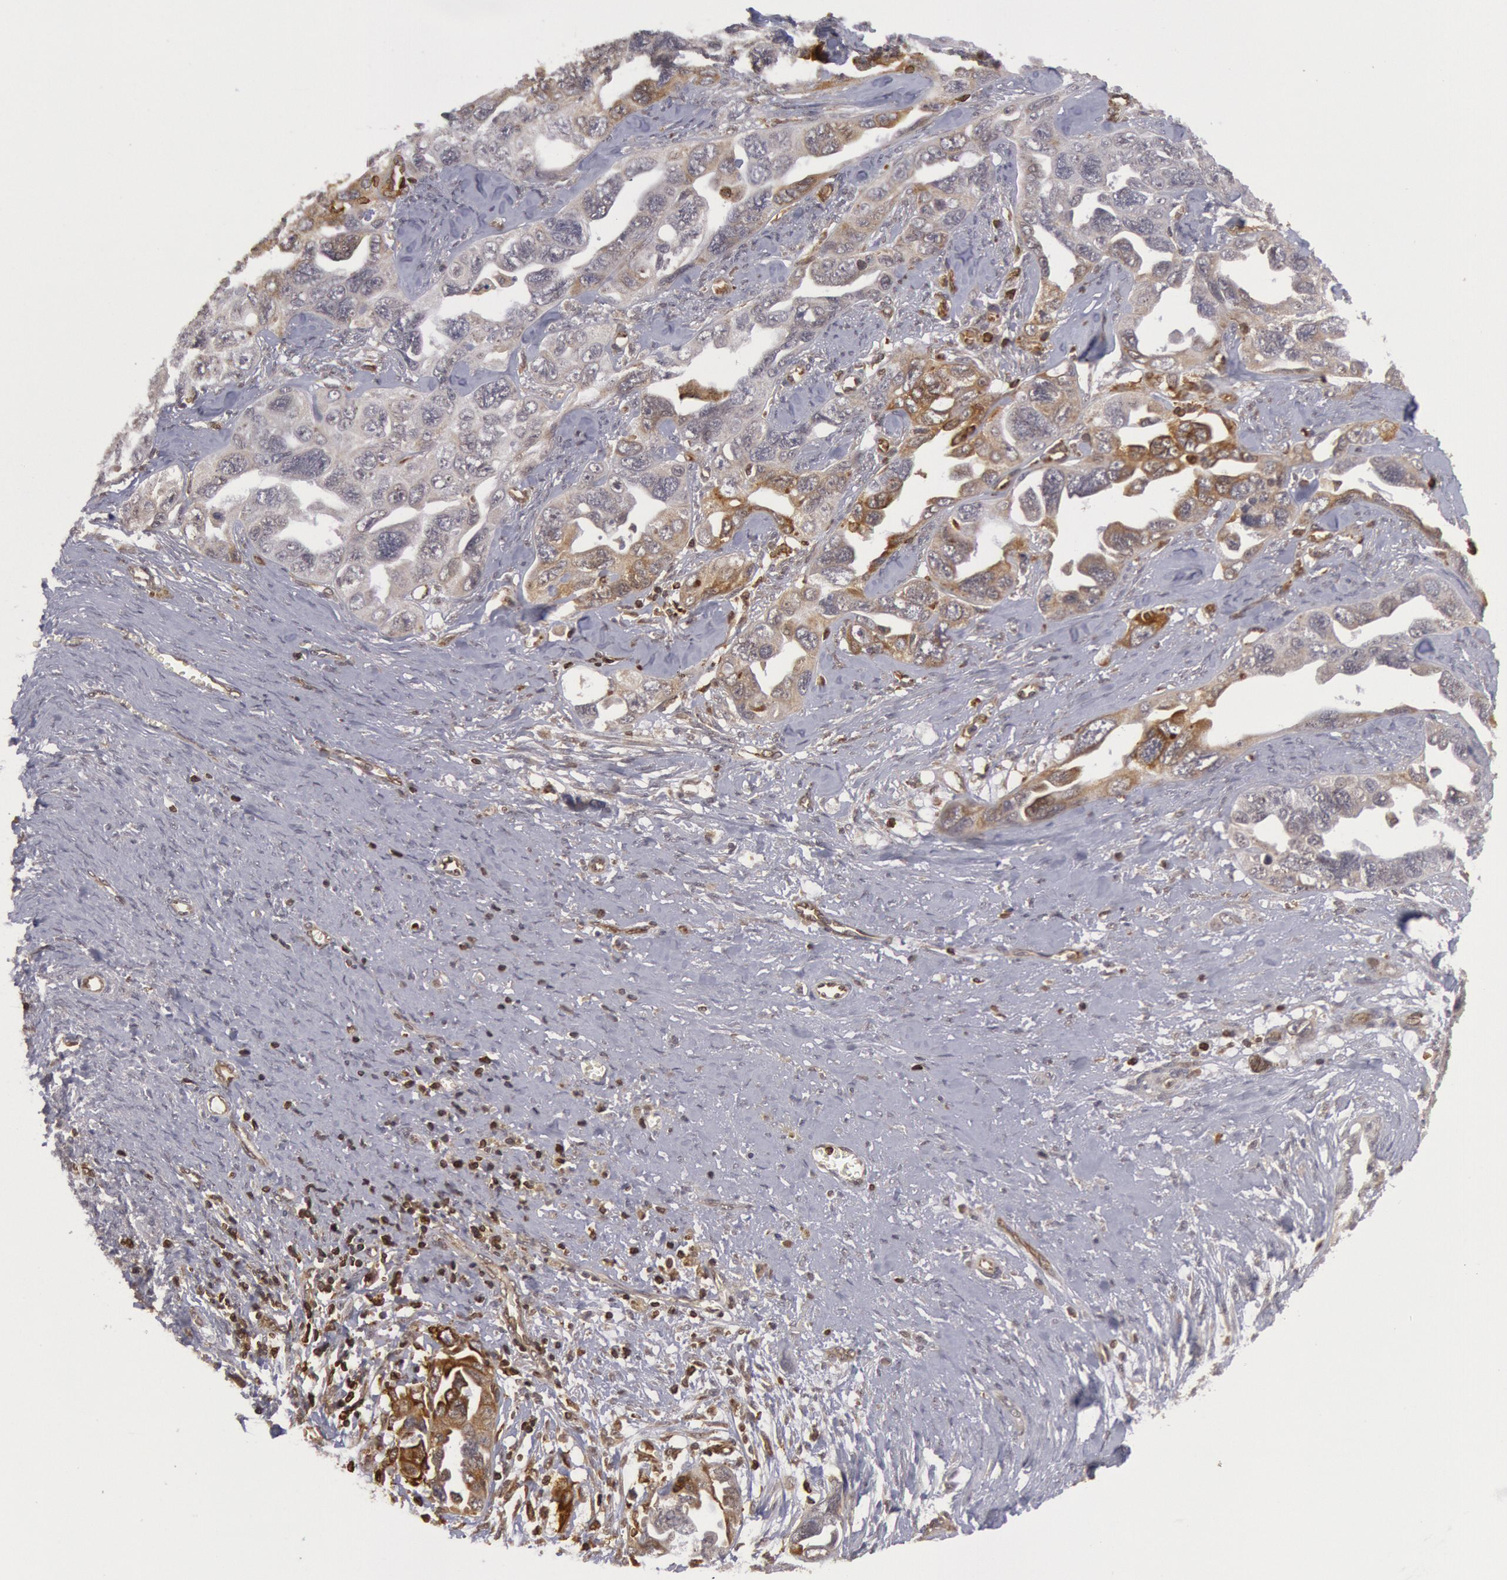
{"staining": {"intensity": "weak", "quantity": "<25%", "location": "cytoplasmic/membranous"}, "tissue": "ovarian cancer", "cell_type": "Tumor cells", "image_type": "cancer", "snomed": [{"axis": "morphology", "description": "Cystadenocarcinoma, serous, NOS"}, {"axis": "topography", "description": "Ovary"}], "caption": "Tumor cells are negative for protein expression in human serous cystadenocarcinoma (ovarian).", "gene": "TAP2", "patient": {"sex": "female", "age": 63}}